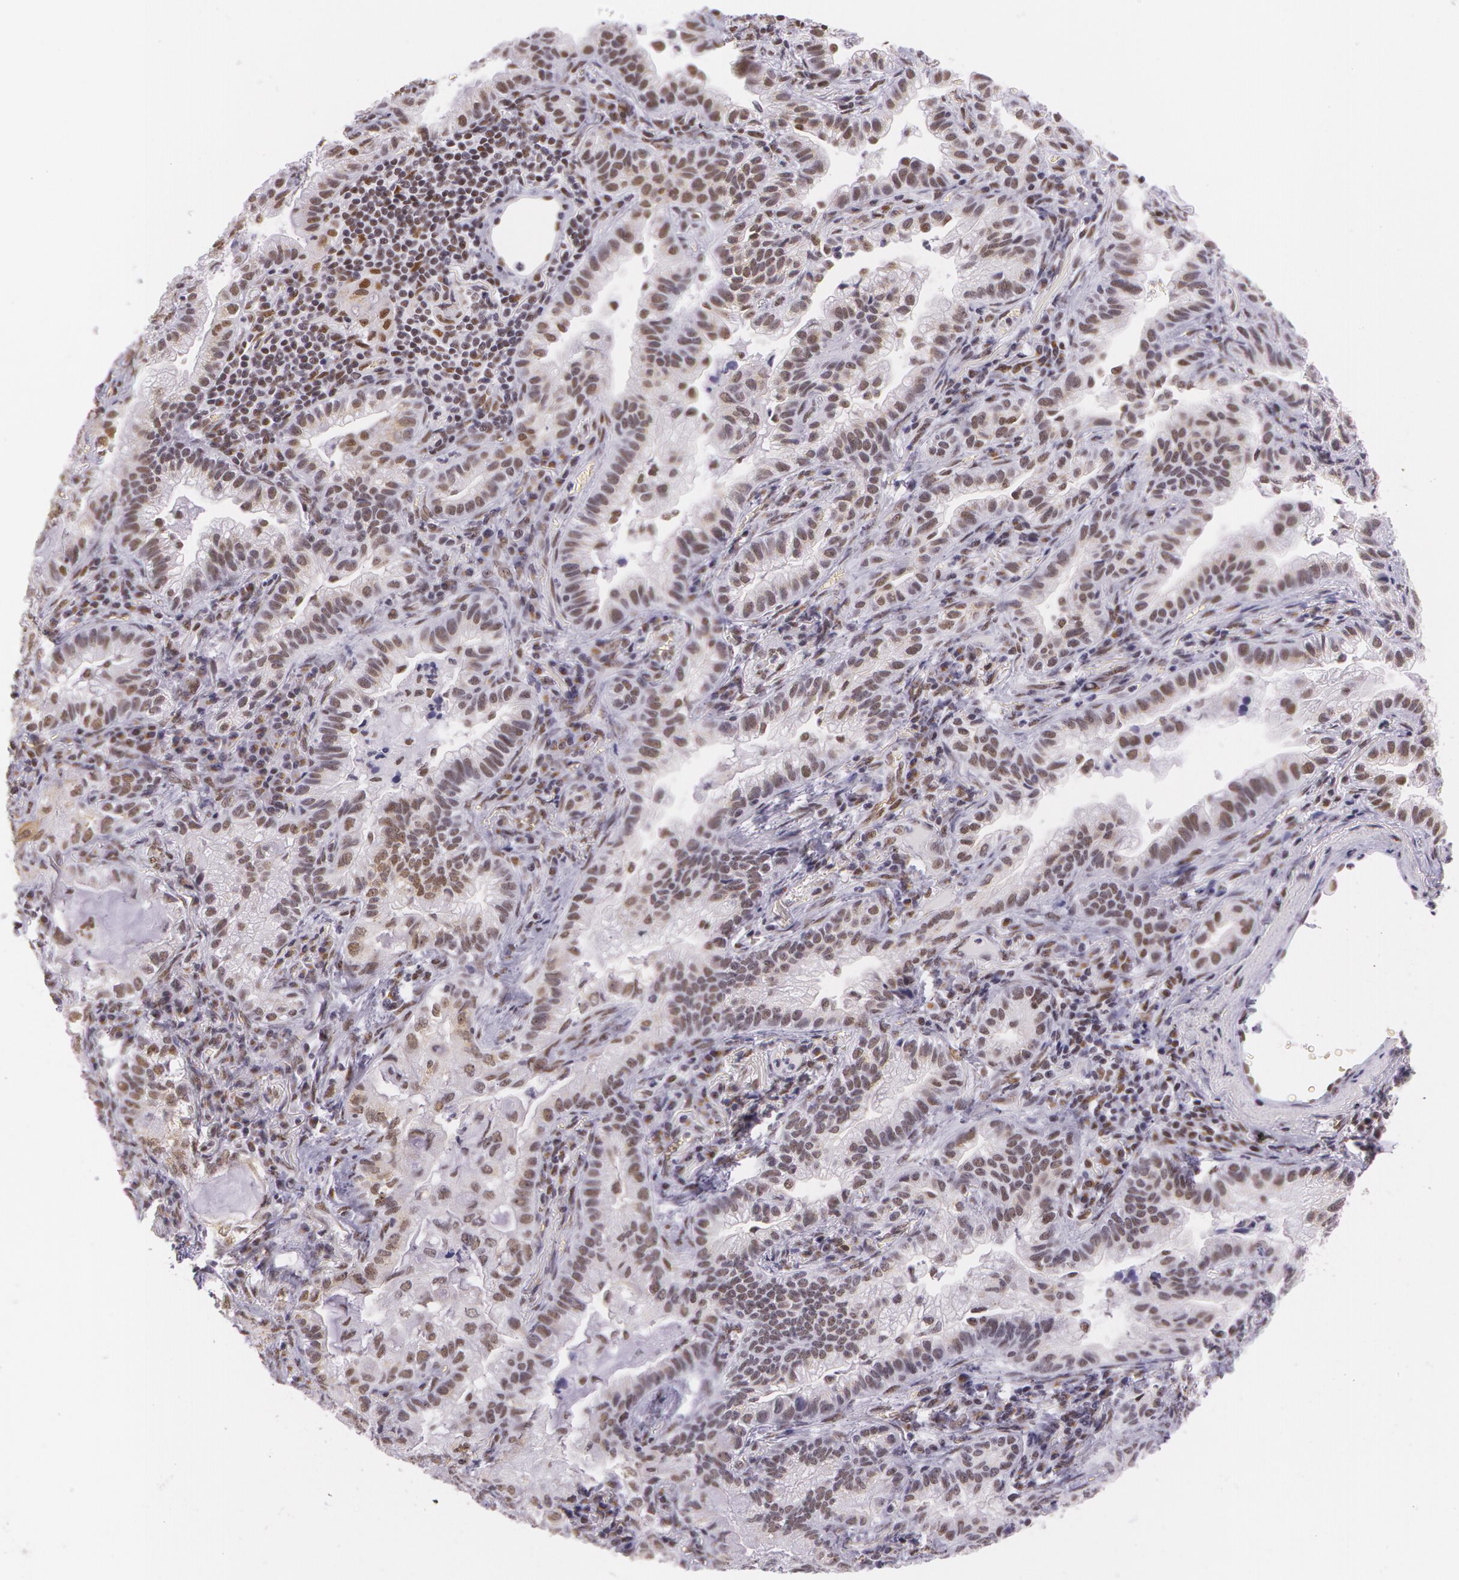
{"staining": {"intensity": "moderate", "quantity": ">75%", "location": "nuclear"}, "tissue": "lung cancer", "cell_type": "Tumor cells", "image_type": "cancer", "snomed": [{"axis": "morphology", "description": "Adenocarcinoma, NOS"}, {"axis": "topography", "description": "Lung"}], "caption": "About >75% of tumor cells in human lung cancer (adenocarcinoma) display moderate nuclear protein staining as visualized by brown immunohistochemical staining.", "gene": "NBN", "patient": {"sex": "female", "age": 50}}